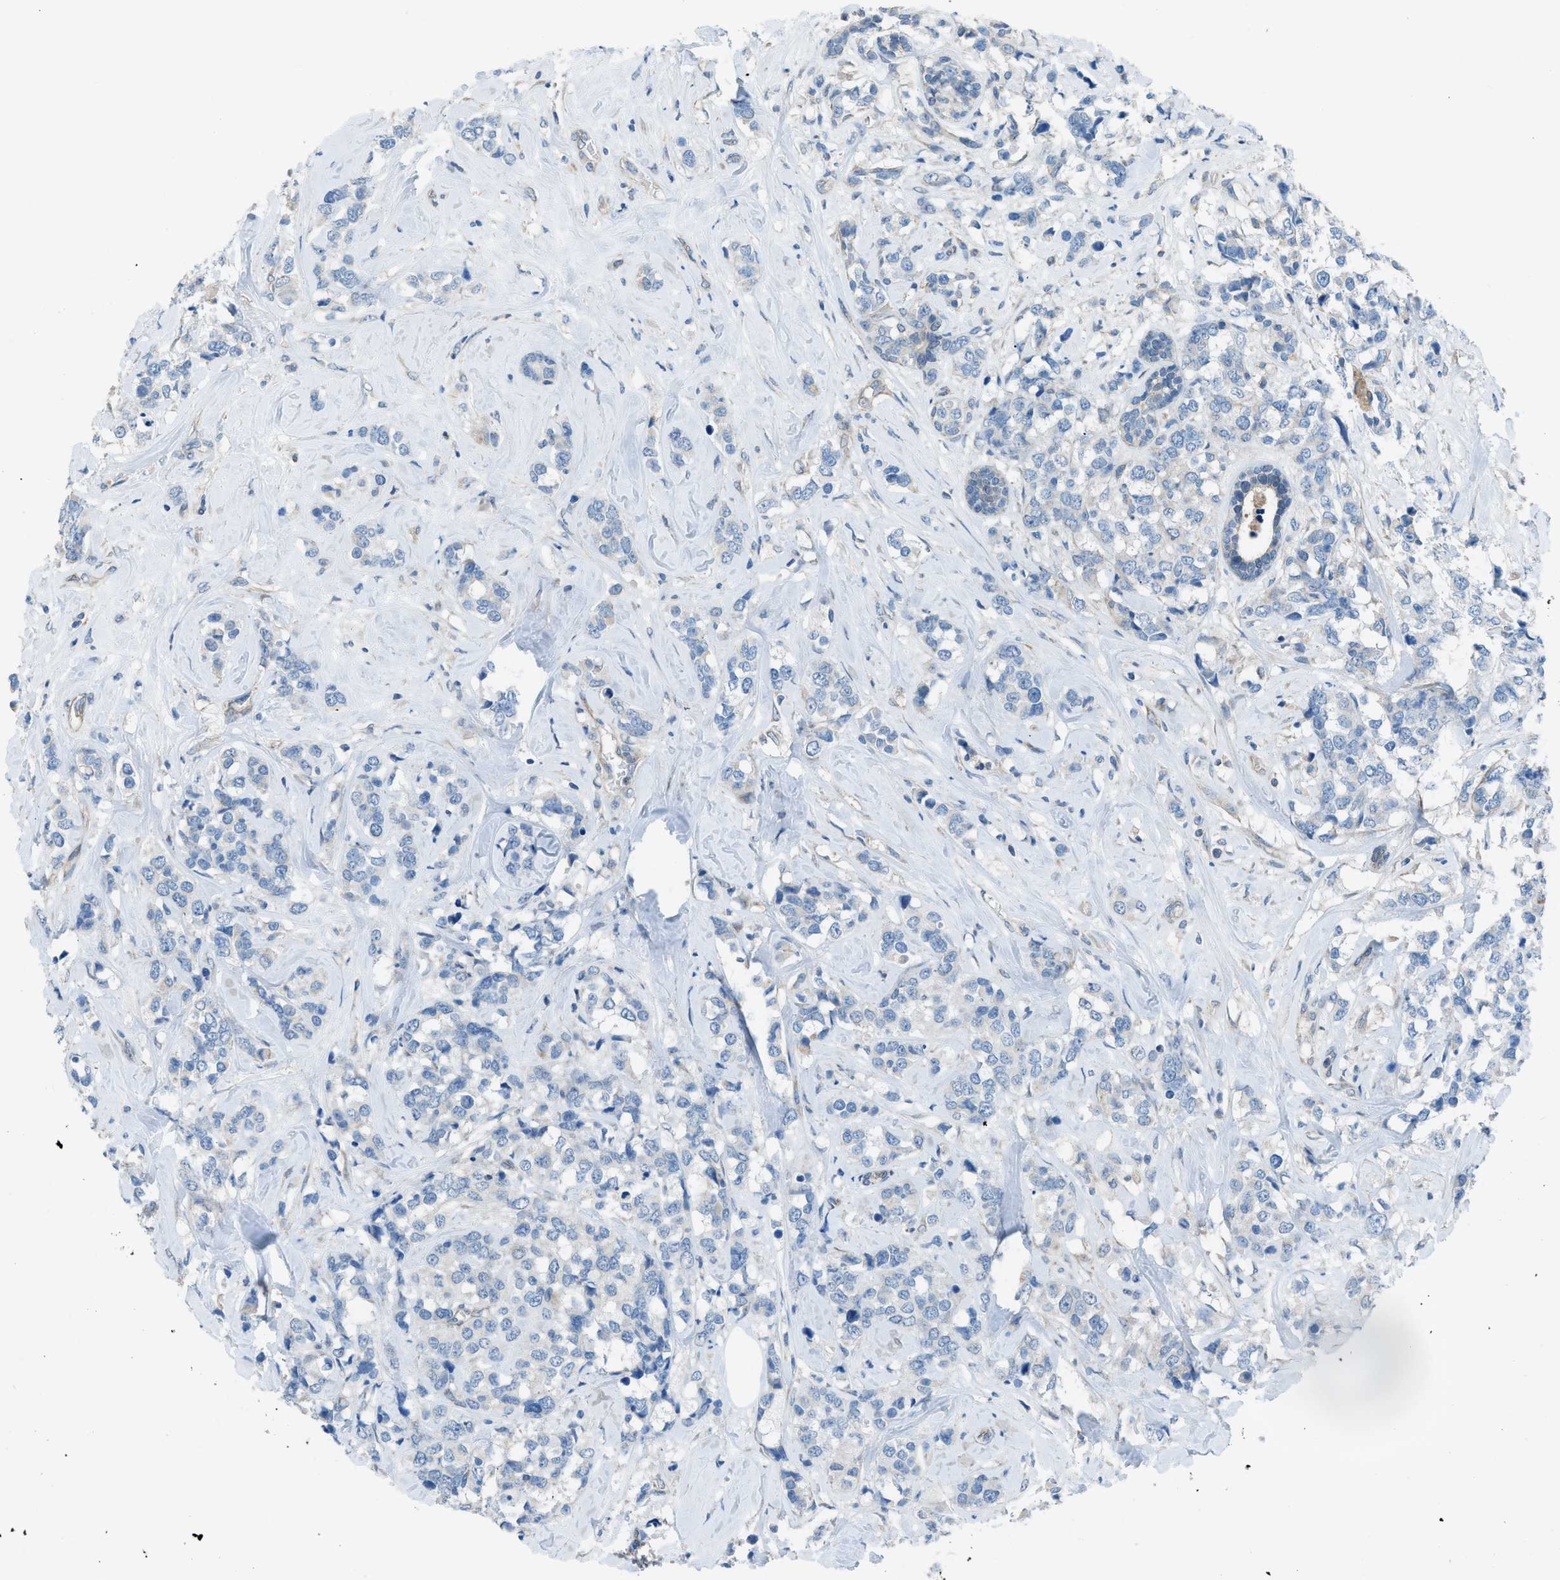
{"staining": {"intensity": "negative", "quantity": "none", "location": "none"}, "tissue": "breast cancer", "cell_type": "Tumor cells", "image_type": "cancer", "snomed": [{"axis": "morphology", "description": "Lobular carcinoma"}, {"axis": "topography", "description": "Breast"}], "caption": "Tumor cells are negative for brown protein staining in breast cancer (lobular carcinoma).", "gene": "PRKN", "patient": {"sex": "female", "age": 59}}